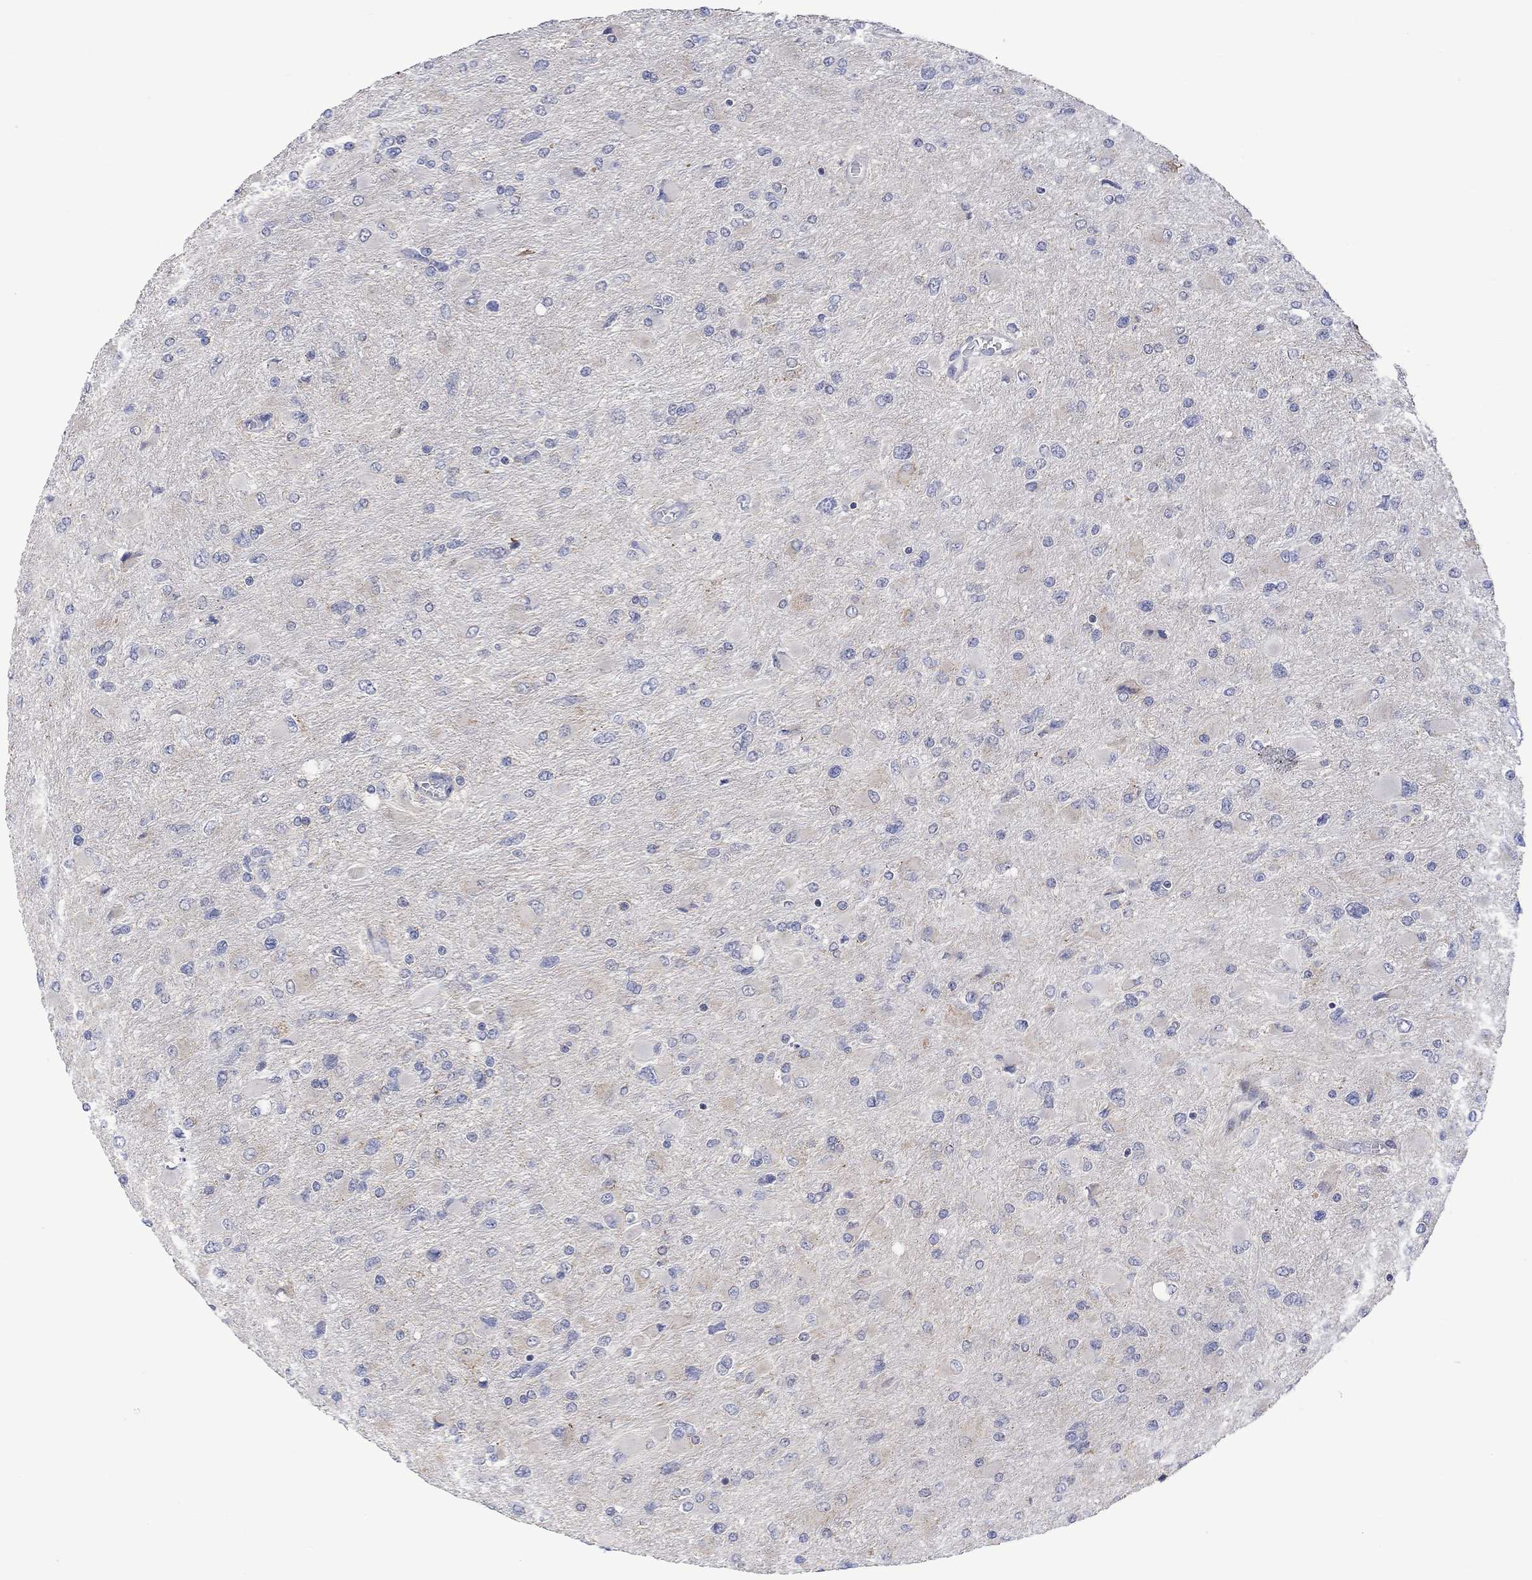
{"staining": {"intensity": "negative", "quantity": "none", "location": "none"}, "tissue": "glioma", "cell_type": "Tumor cells", "image_type": "cancer", "snomed": [{"axis": "morphology", "description": "Glioma, malignant, High grade"}, {"axis": "topography", "description": "Cerebral cortex"}], "caption": "This is an immunohistochemistry micrograph of glioma. There is no positivity in tumor cells.", "gene": "SLC48A1", "patient": {"sex": "female", "age": 36}}